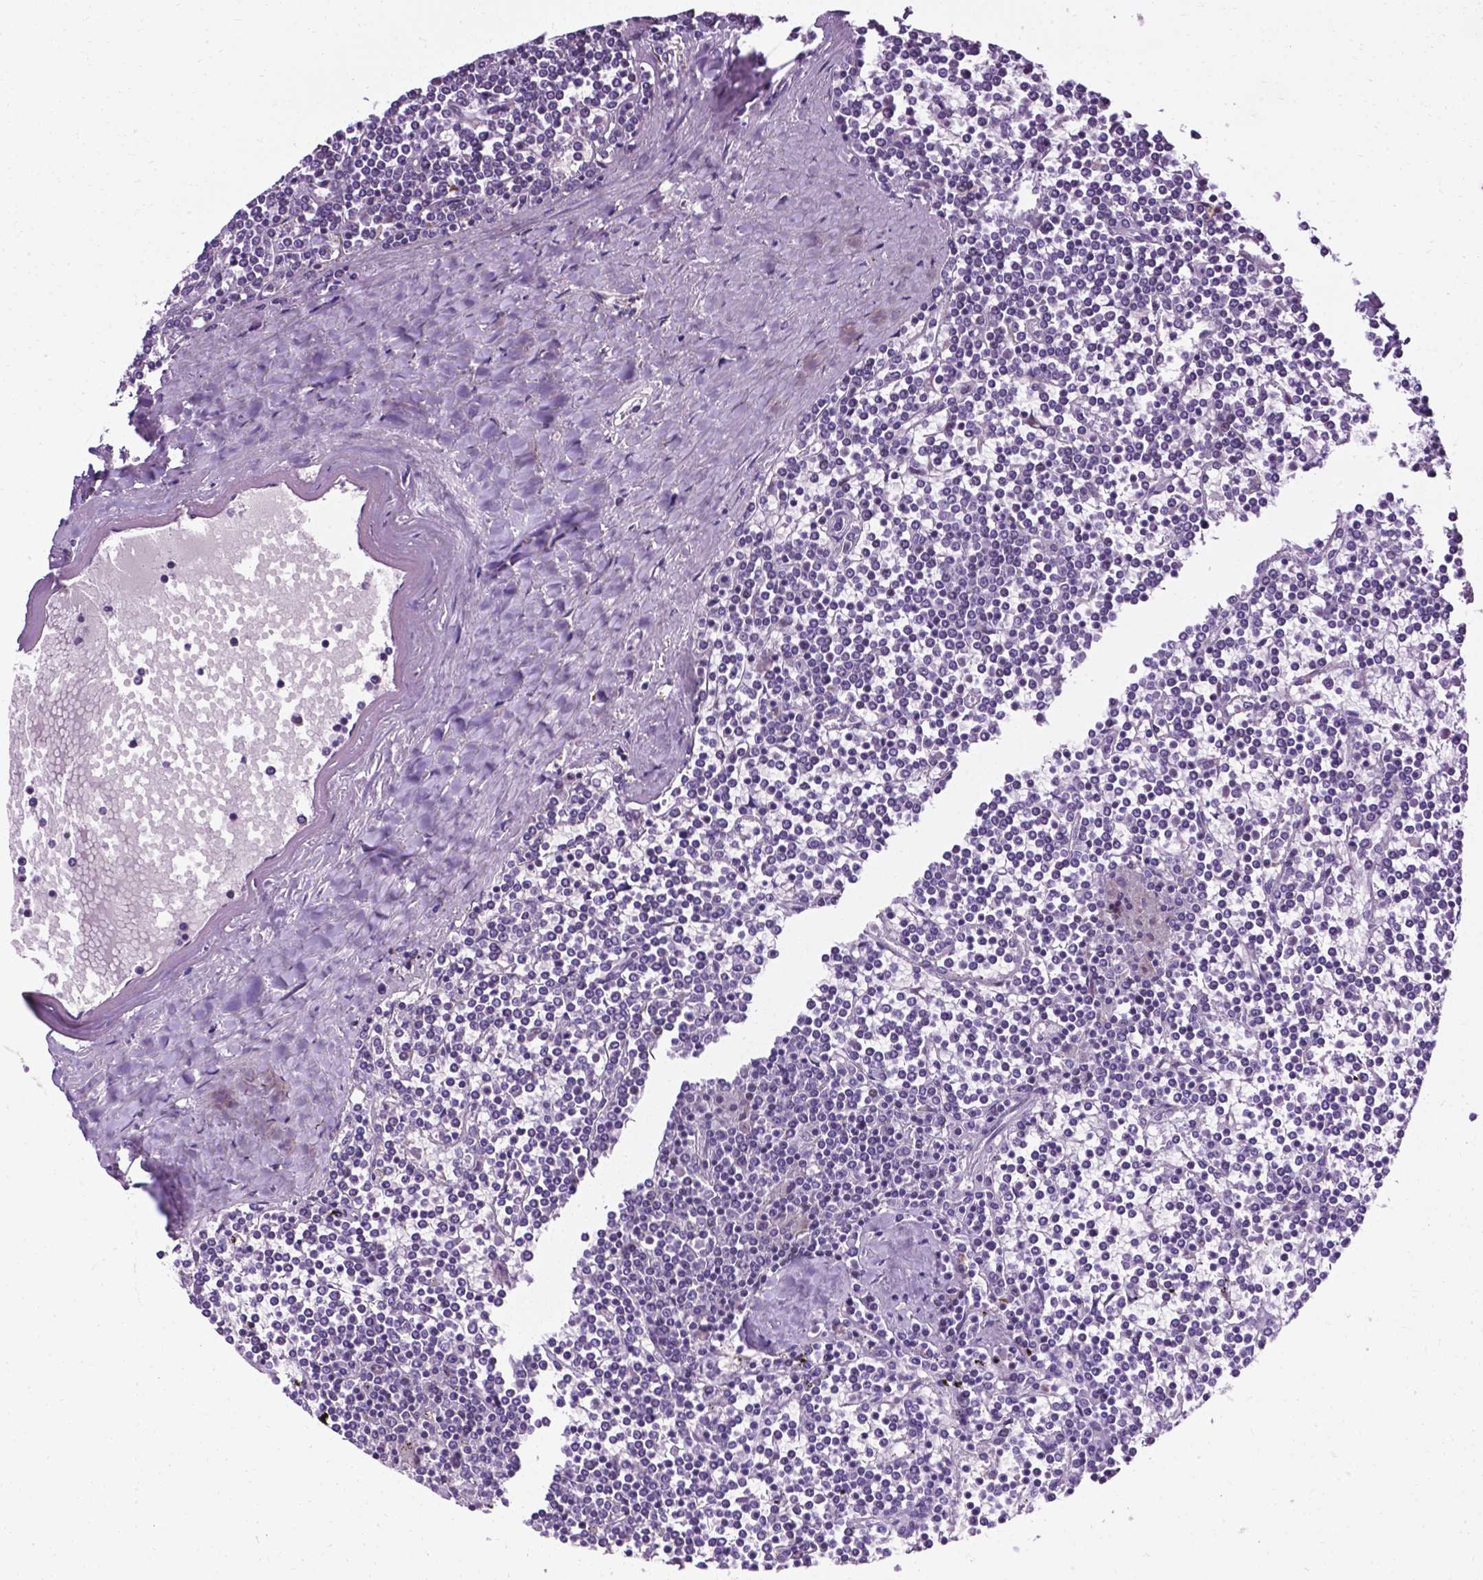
{"staining": {"intensity": "negative", "quantity": "none", "location": "none"}, "tissue": "lymphoma", "cell_type": "Tumor cells", "image_type": "cancer", "snomed": [{"axis": "morphology", "description": "Malignant lymphoma, non-Hodgkin's type, Low grade"}, {"axis": "topography", "description": "Spleen"}], "caption": "Immunohistochemistry of human low-grade malignant lymphoma, non-Hodgkin's type demonstrates no staining in tumor cells.", "gene": "SMAD3", "patient": {"sex": "female", "age": 19}}